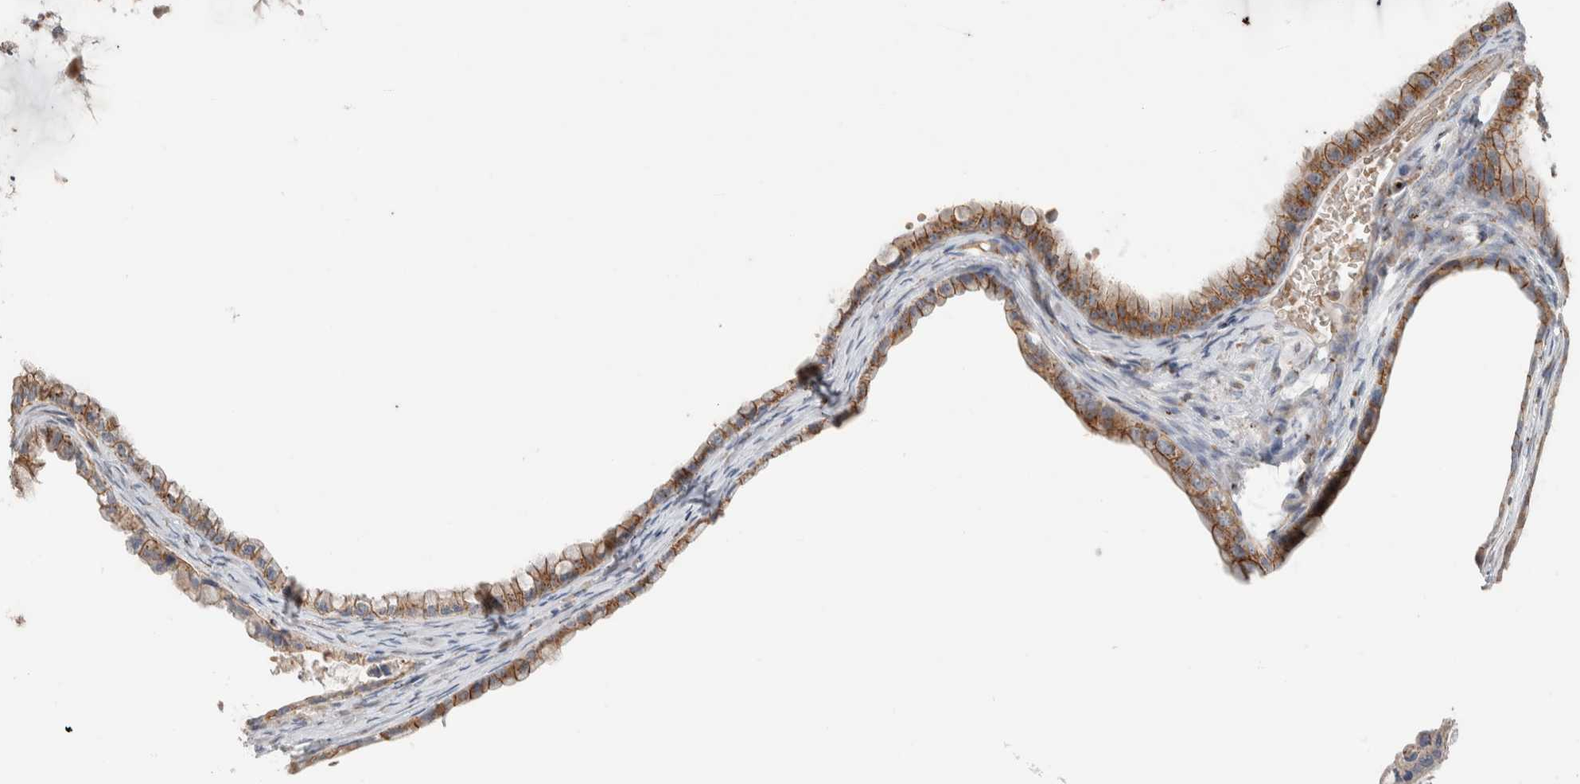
{"staining": {"intensity": "moderate", "quantity": ">75%", "location": "cytoplasmic/membranous"}, "tissue": "ovarian cancer", "cell_type": "Tumor cells", "image_type": "cancer", "snomed": [{"axis": "morphology", "description": "Cystadenocarcinoma, mucinous, NOS"}, {"axis": "topography", "description": "Ovary"}], "caption": "DAB (3,3'-diaminobenzidine) immunohistochemical staining of human ovarian cancer reveals moderate cytoplasmic/membranous protein expression in about >75% of tumor cells. Nuclei are stained in blue.", "gene": "SLC38A10", "patient": {"sex": "female", "age": 80}}